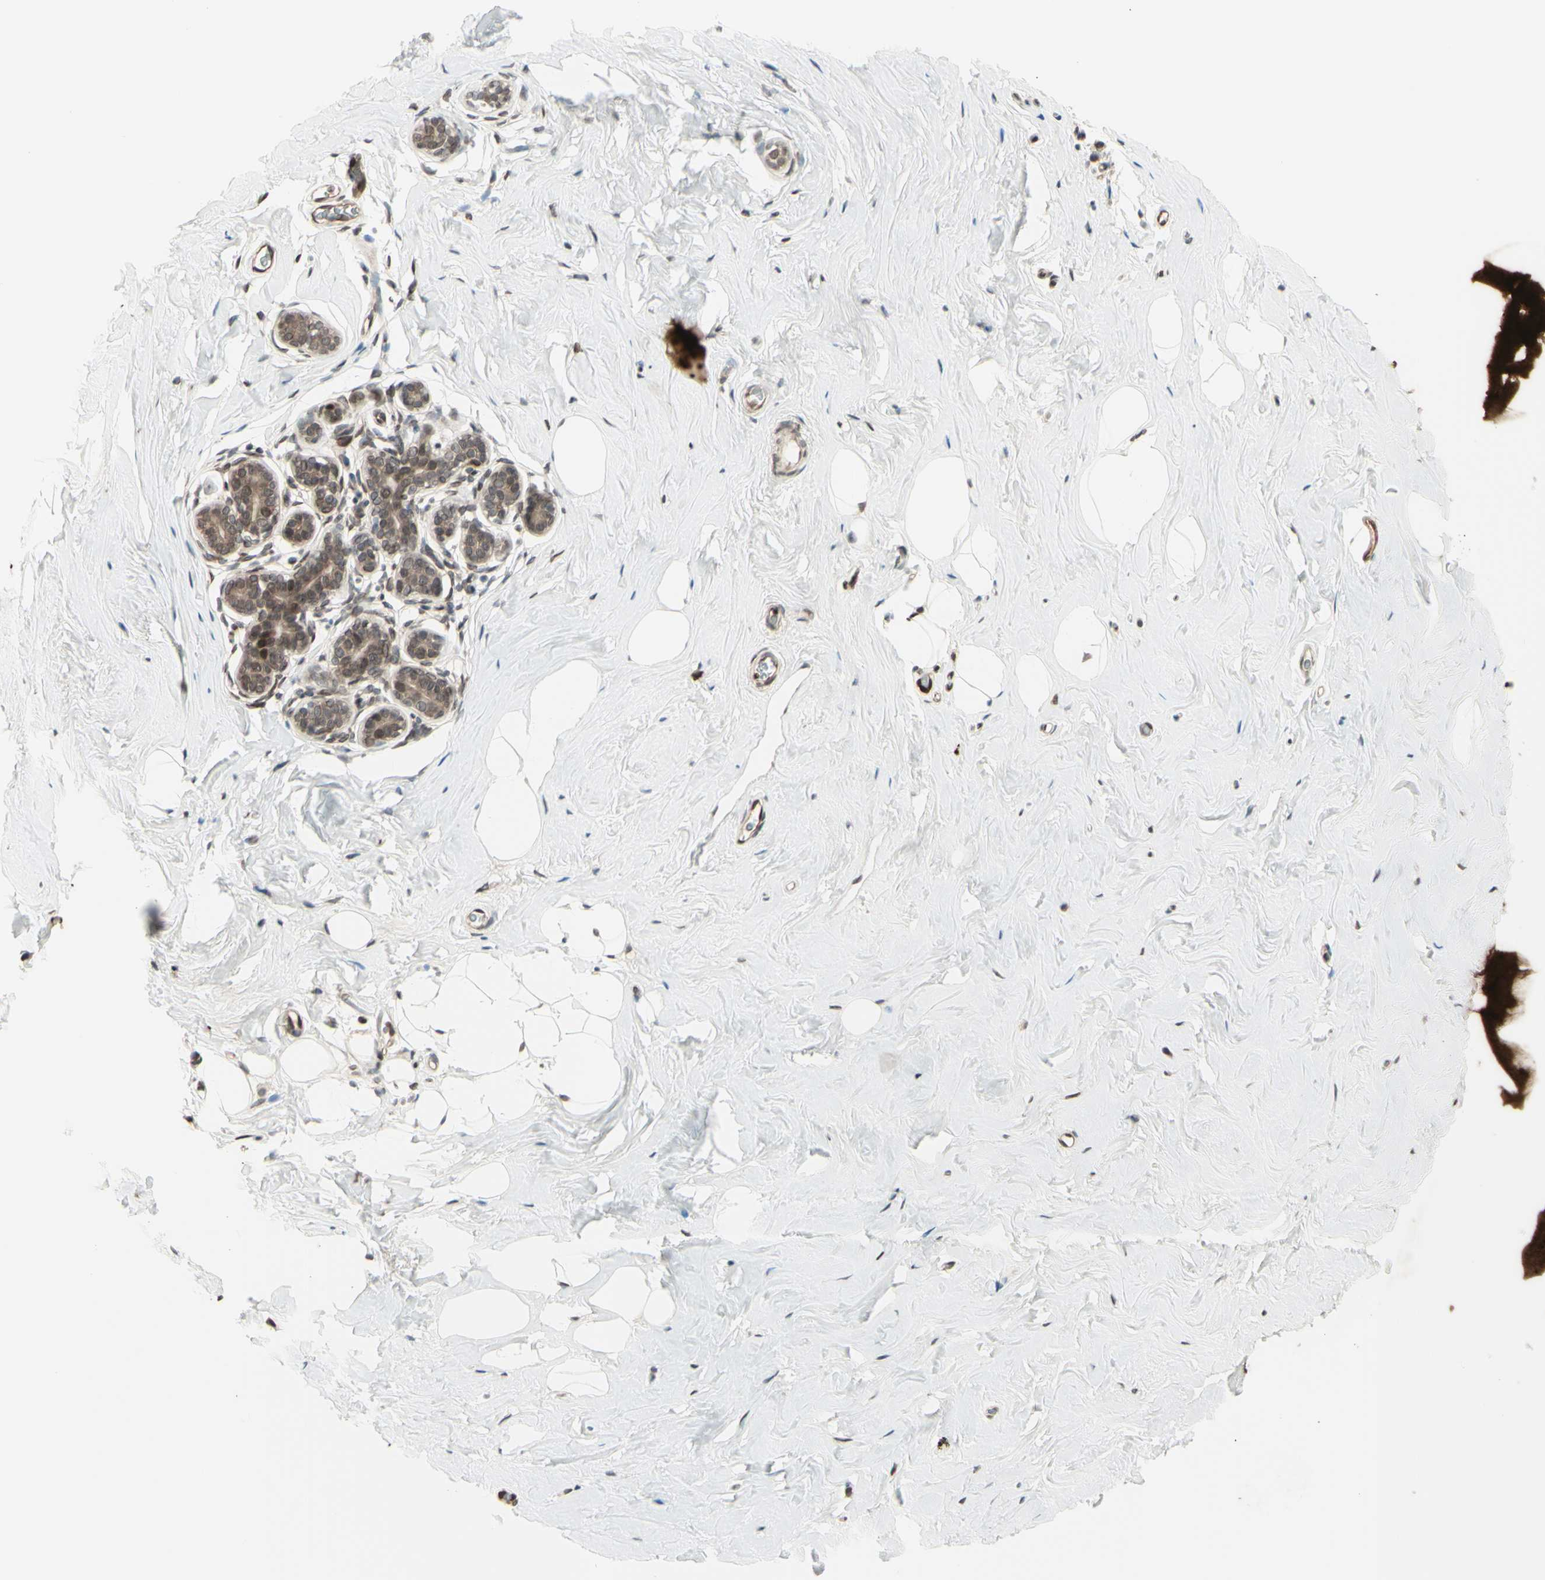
{"staining": {"intensity": "weak", "quantity": "<25%", "location": "cytoplasmic/membranous,nuclear"}, "tissue": "breast", "cell_type": "Adipocytes", "image_type": "normal", "snomed": [{"axis": "morphology", "description": "Normal tissue, NOS"}, {"axis": "topography", "description": "Breast"}], "caption": "DAB immunohistochemical staining of benign human breast exhibits no significant staining in adipocytes.", "gene": "MLF2", "patient": {"sex": "female", "age": 75}}